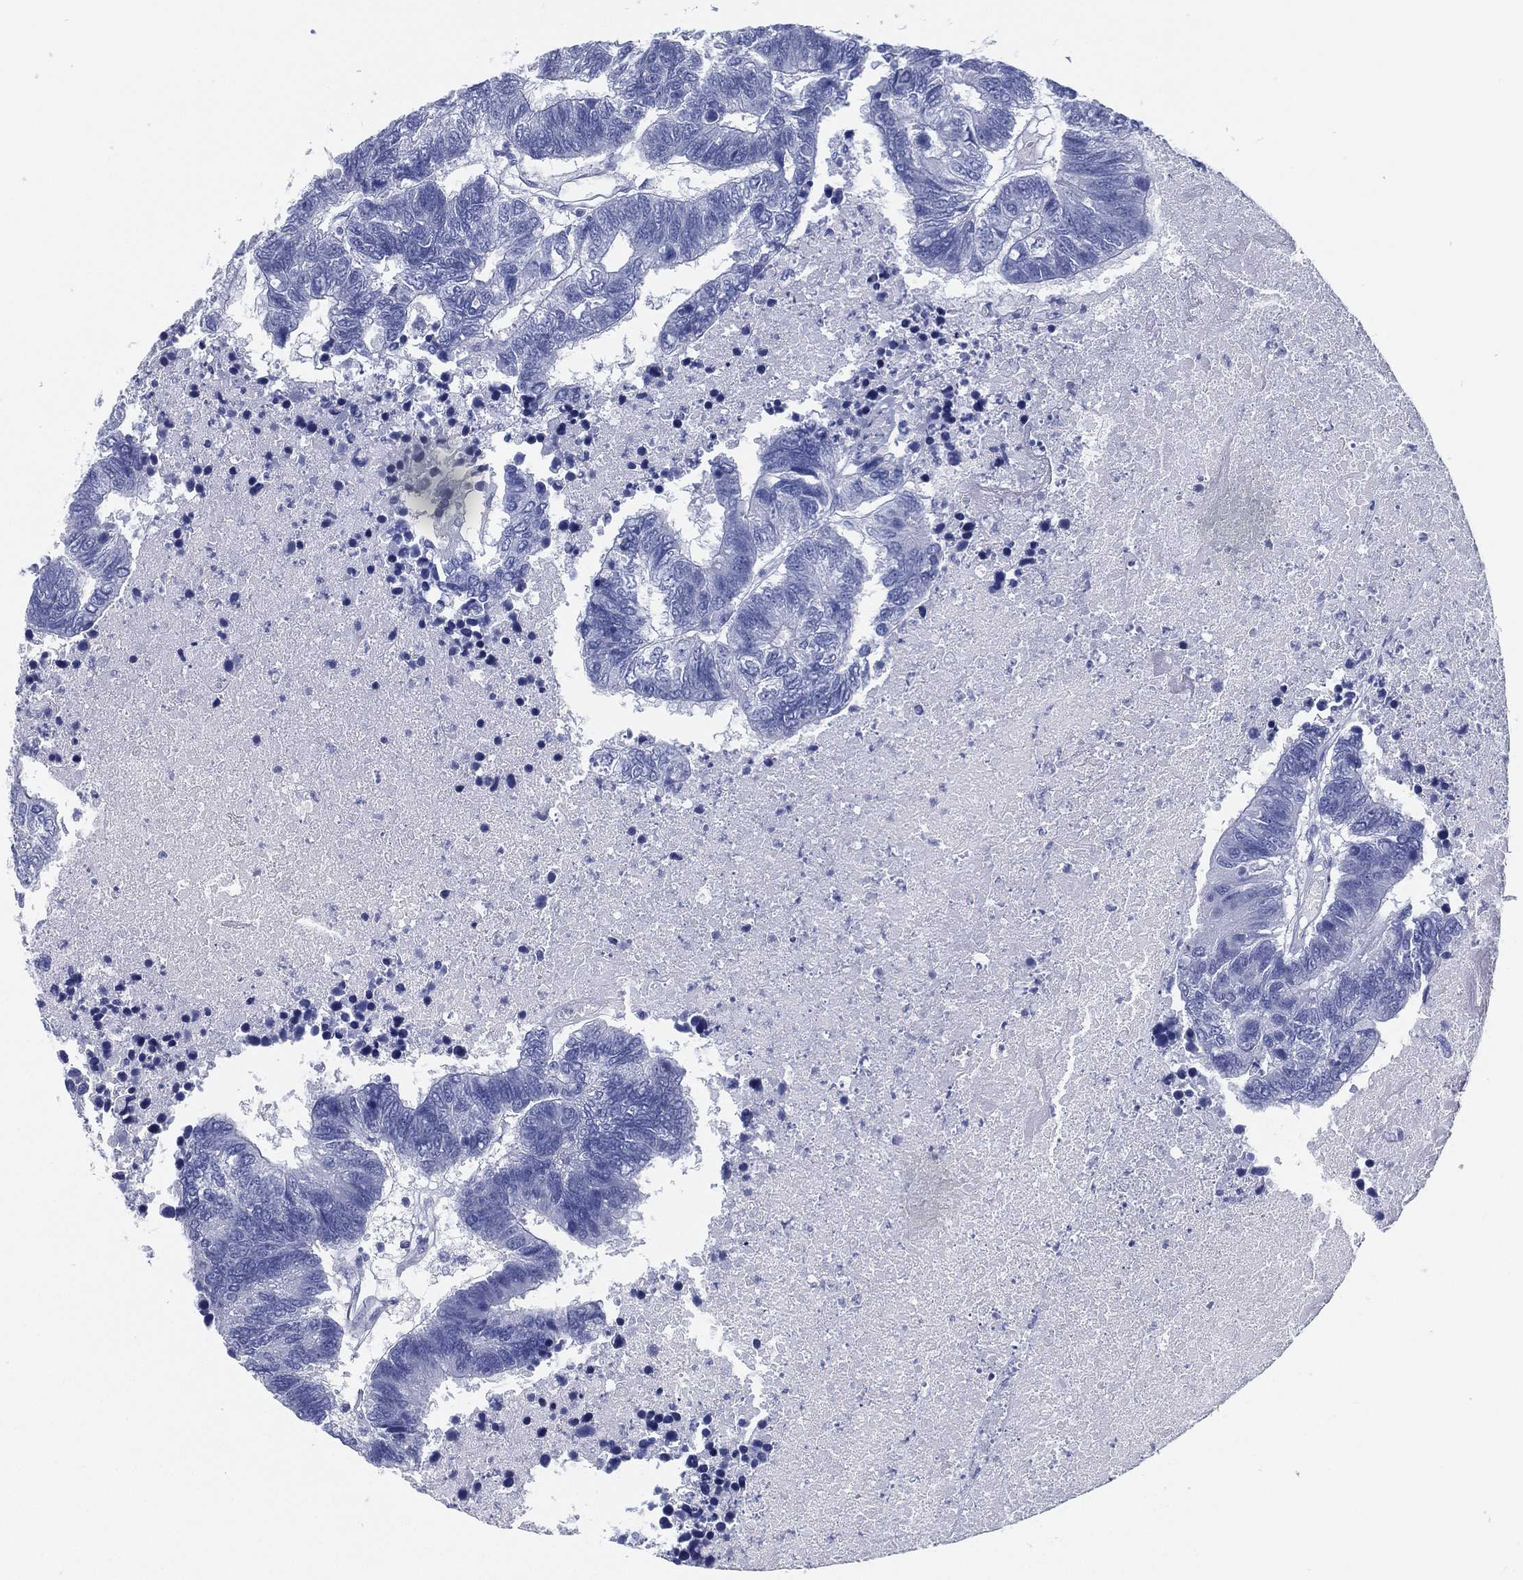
{"staining": {"intensity": "negative", "quantity": "none", "location": "none"}, "tissue": "colorectal cancer", "cell_type": "Tumor cells", "image_type": "cancer", "snomed": [{"axis": "morphology", "description": "Adenocarcinoma, NOS"}, {"axis": "topography", "description": "Colon"}], "caption": "Immunohistochemistry of adenocarcinoma (colorectal) demonstrates no staining in tumor cells. (IHC, brightfield microscopy, high magnification).", "gene": "TMEM252", "patient": {"sex": "female", "age": 48}}